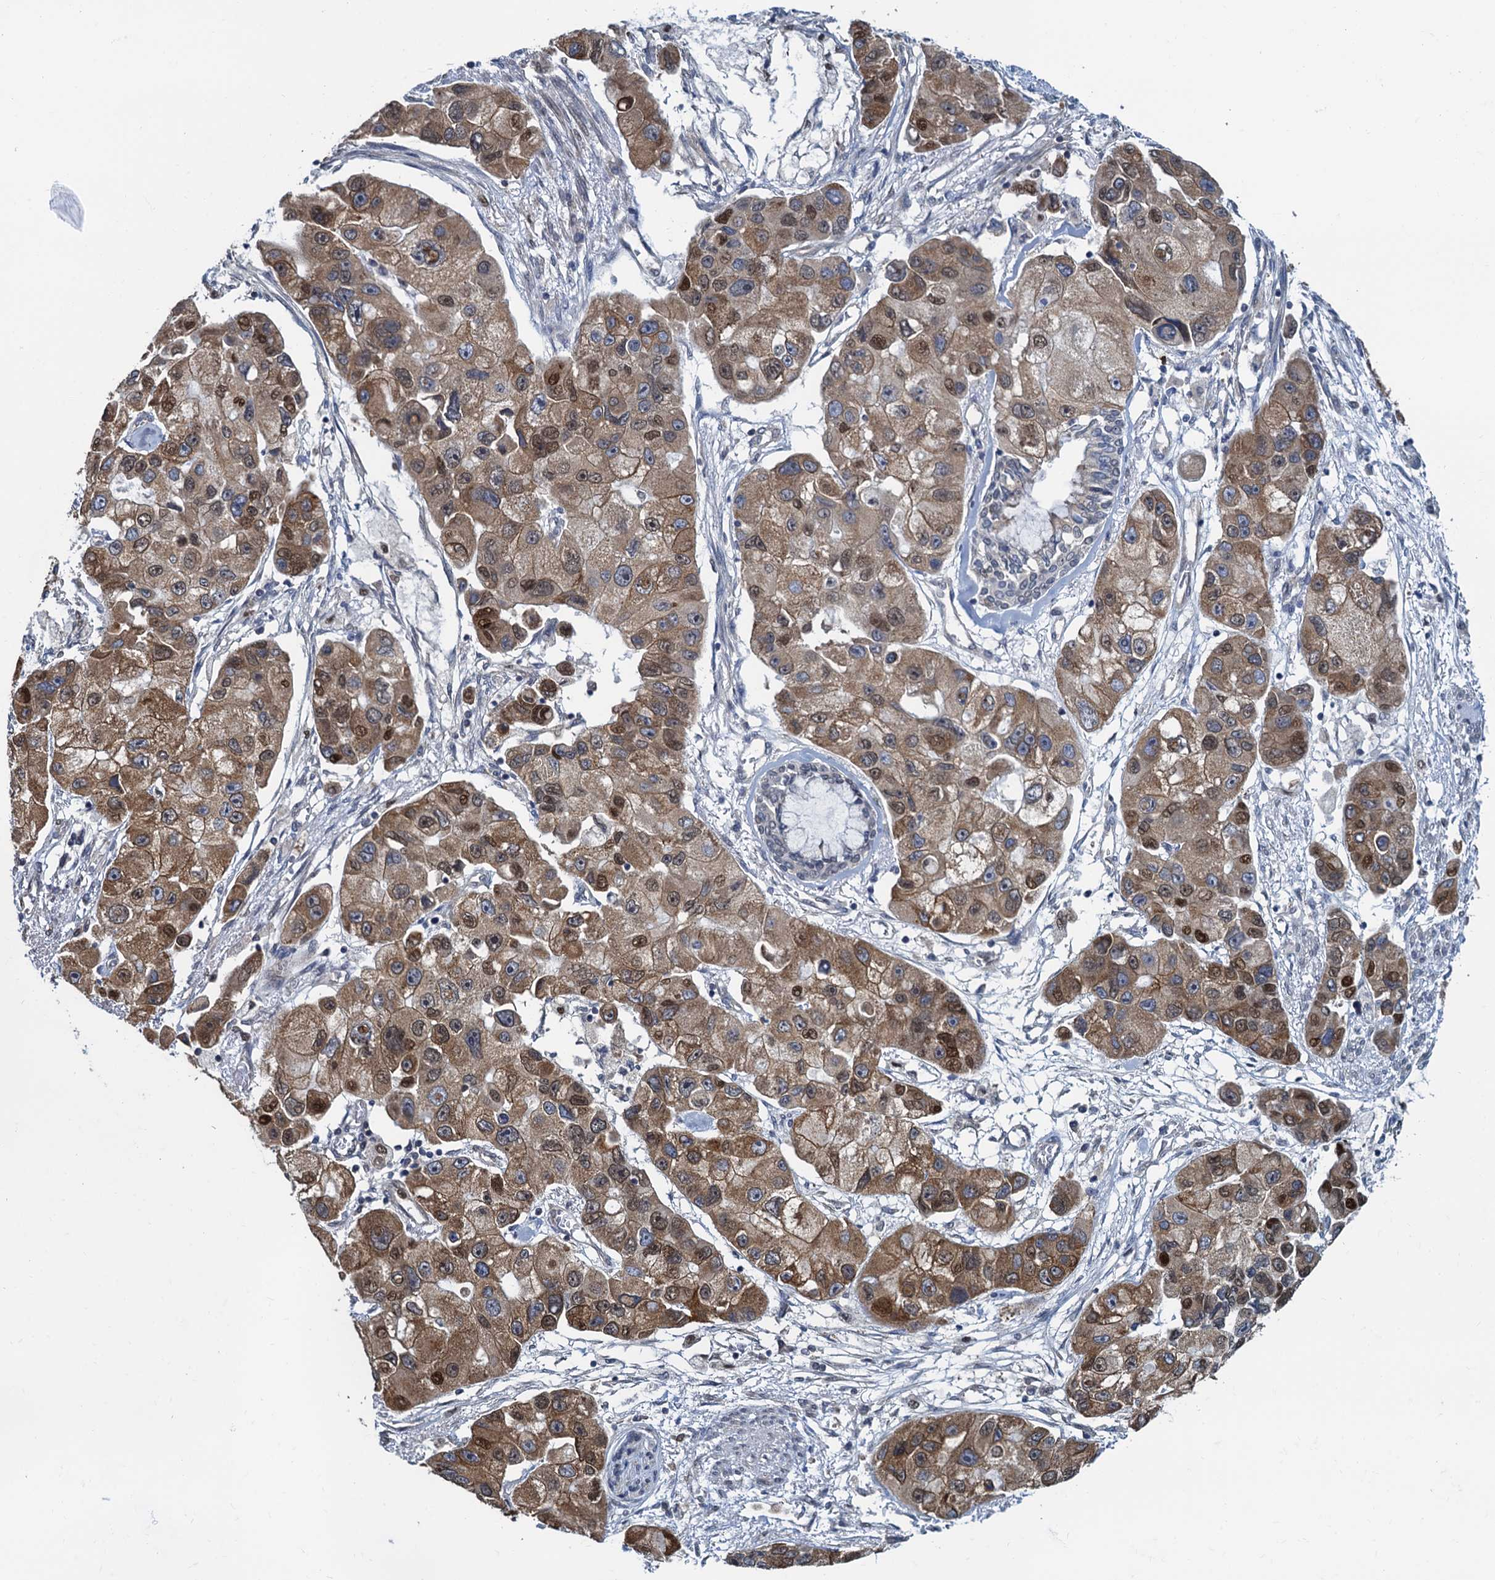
{"staining": {"intensity": "moderate", "quantity": ">75%", "location": "cytoplasmic/membranous,nuclear"}, "tissue": "lung cancer", "cell_type": "Tumor cells", "image_type": "cancer", "snomed": [{"axis": "morphology", "description": "Adenocarcinoma, NOS"}, {"axis": "topography", "description": "Lung"}], "caption": "The image demonstrates staining of lung cancer (adenocarcinoma), revealing moderate cytoplasmic/membranous and nuclear protein staining (brown color) within tumor cells.", "gene": "RNF125", "patient": {"sex": "female", "age": 54}}